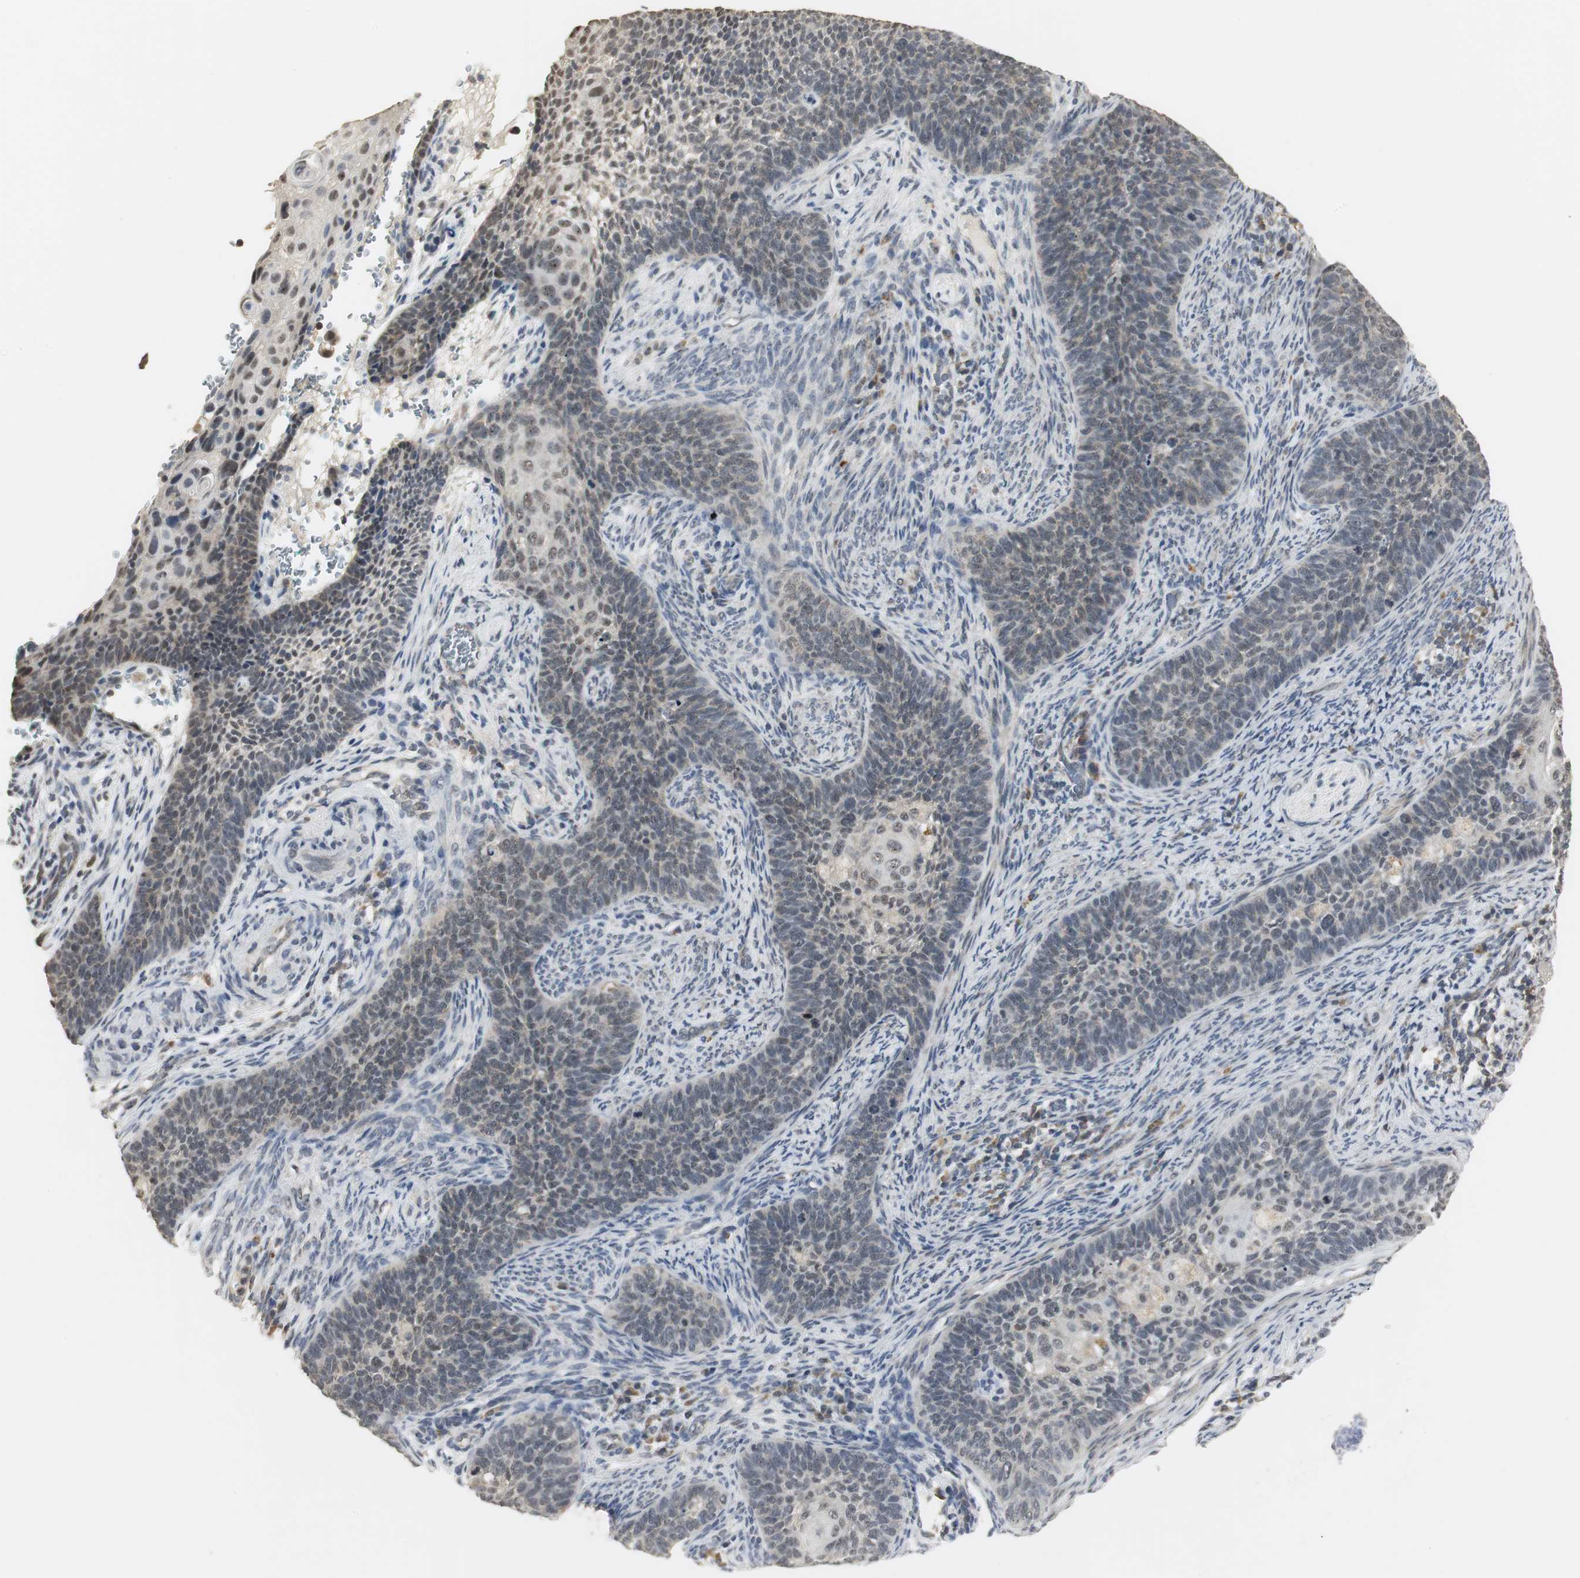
{"staining": {"intensity": "weak", "quantity": "<25%", "location": "nuclear"}, "tissue": "cervical cancer", "cell_type": "Tumor cells", "image_type": "cancer", "snomed": [{"axis": "morphology", "description": "Squamous cell carcinoma, NOS"}, {"axis": "topography", "description": "Cervix"}], "caption": "A photomicrograph of human cervical cancer (squamous cell carcinoma) is negative for staining in tumor cells.", "gene": "ELOA", "patient": {"sex": "female", "age": 33}}